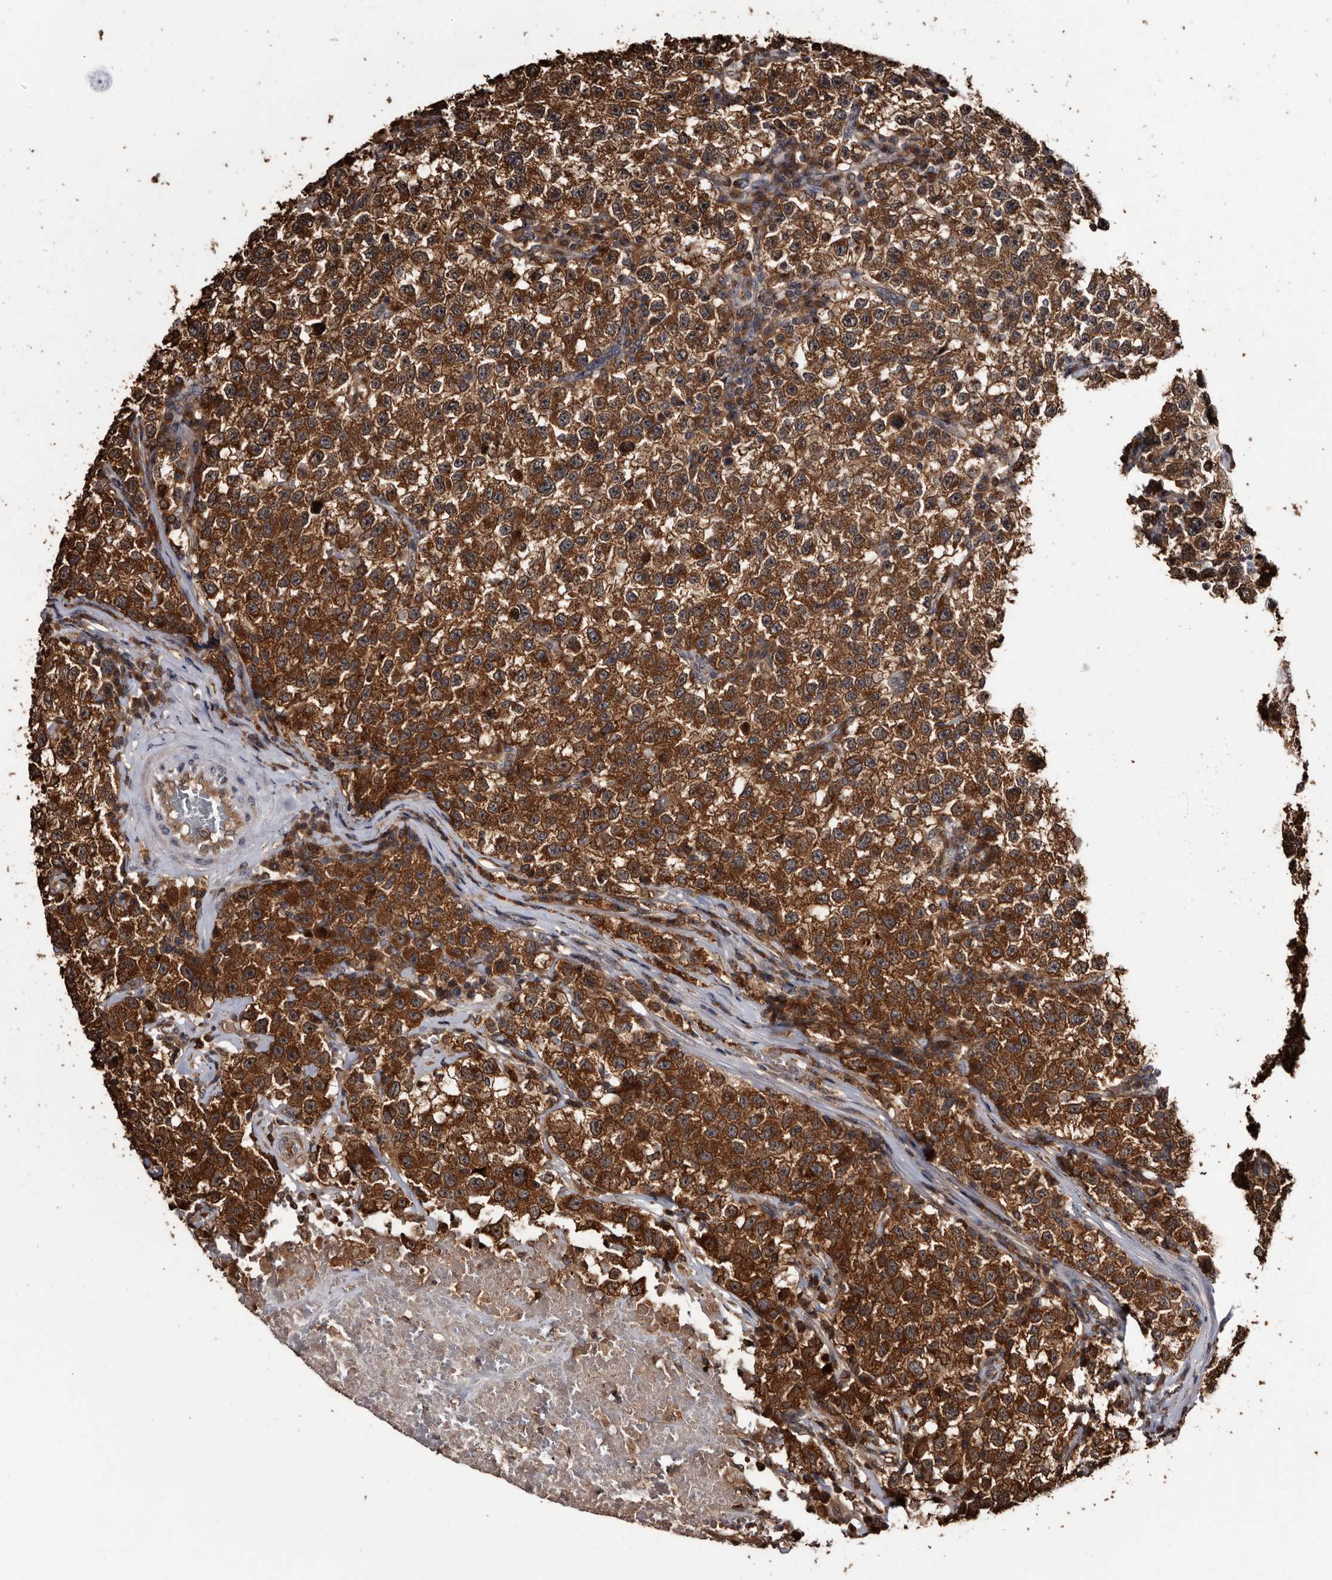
{"staining": {"intensity": "strong", "quantity": ">75%", "location": "cytoplasmic/membranous"}, "tissue": "testis cancer", "cell_type": "Tumor cells", "image_type": "cancer", "snomed": [{"axis": "morphology", "description": "Seminoma, NOS"}, {"axis": "topography", "description": "Testis"}], "caption": "A brown stain labels strong cytoplasmic/membranous staining of a protein in testis cancer tumor cells. (Stains: DAB in brown, nuclei in blue, Microscopy: brightfield microscopy at high magnification).", "gene": "TTI2", "patient": {"sex": "male", "age": 22}}